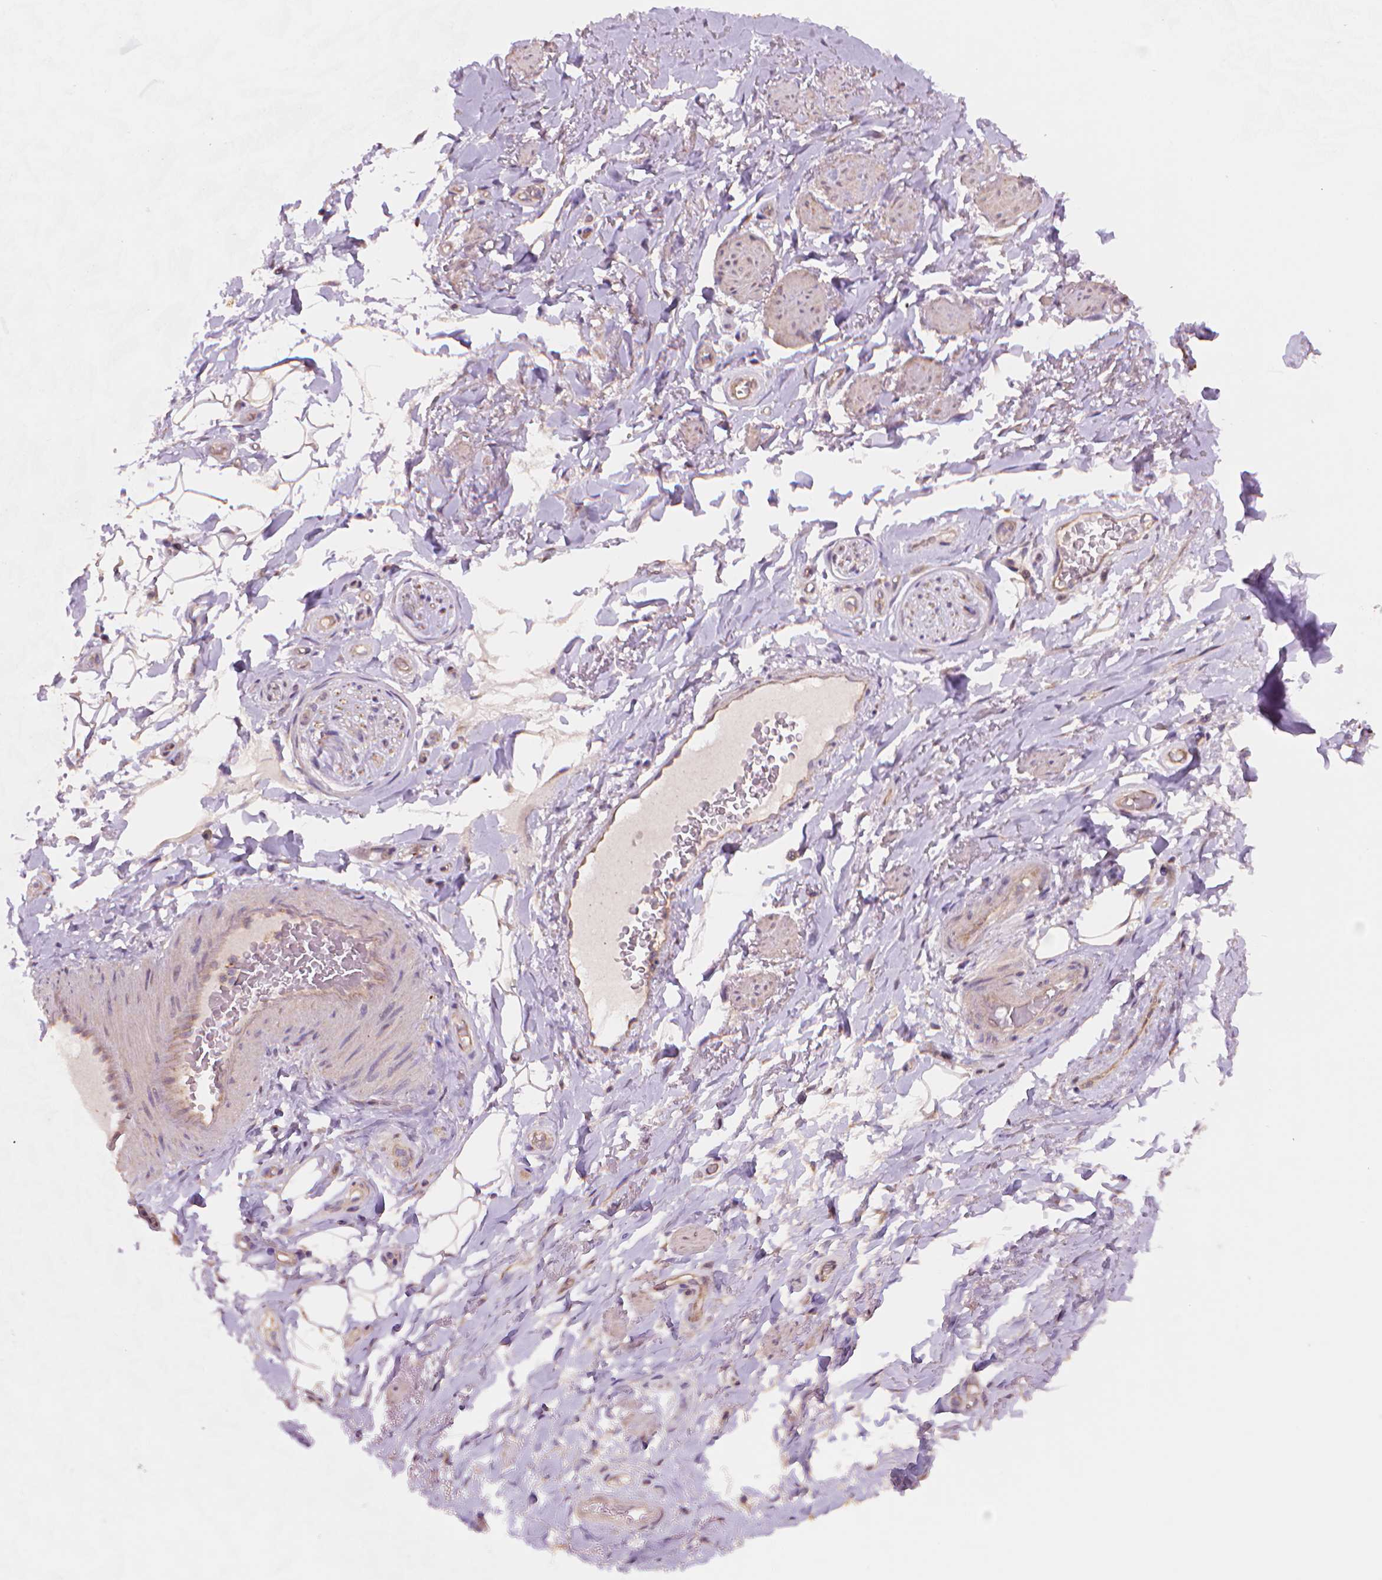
{"staining": {"intensity": "weak", "quantity": "25%-75%", "location": "cytoplasmic/membranous"}, "tissue": "adipose tissue", "cell_type": "Adipocytes", "image_type": "normal", "snomed": [{"axis": "morphology", "description": "Normal tissue, NOS"}, {"axis": "topography", "description": "Anal"}, {"axis": "topography", "description": "Peripheral nerve tissue"}], "caption": "An immunohistochemistry histopathology image of normal tissue is shown. Protein staining in brown labels weak cytoplasmic/membranous positivity in adipose tissue within adipocytes. Immunohistochemistry (ihc) stains the protein in brown and the nuclei are stained blue.", "gene": "AMMECR1L", "patient": {"sex": "male", "age": 53}}